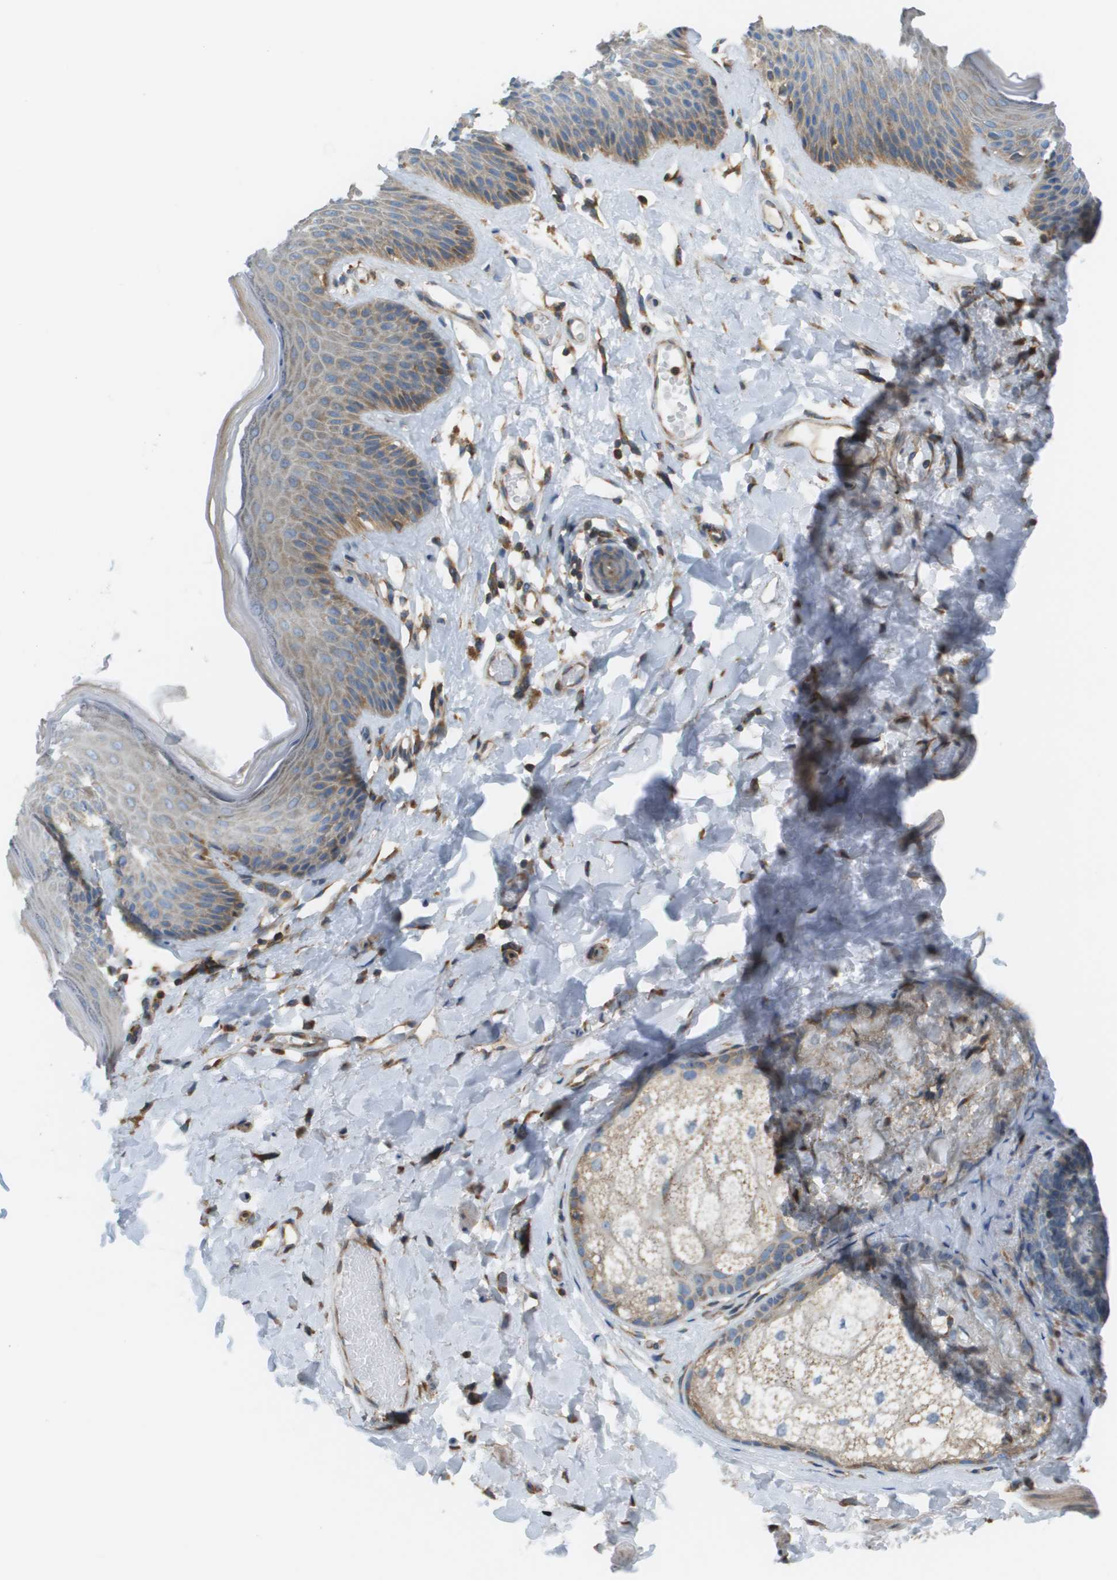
{"staining": {"intensity": "moderate", "quantity": "25%-75%", "location": "cytoplasmic/membranous"}, "tissue": "skin", "cell_type": "Epidermal cells", "image_type": "normal", "snomed": [{"axis": "morphology", "description": "Normal tissue, NOS"}, {"axis": "topography", "description": "Vulva"}], "caption": "Protein expression analysis of unremarkable human skin reveals moderate cytoplasmic/membranous staining in approximately 25%-75% of epidermal cells. The staining is performed using DAB (3,3'-diaminobenzidine) brown chromogen to label protein expression. The nuclei are counter-stained blue using hematoxylin.", "gene": "TAOK3", "patient": {"sex": "female", "age": 73}}